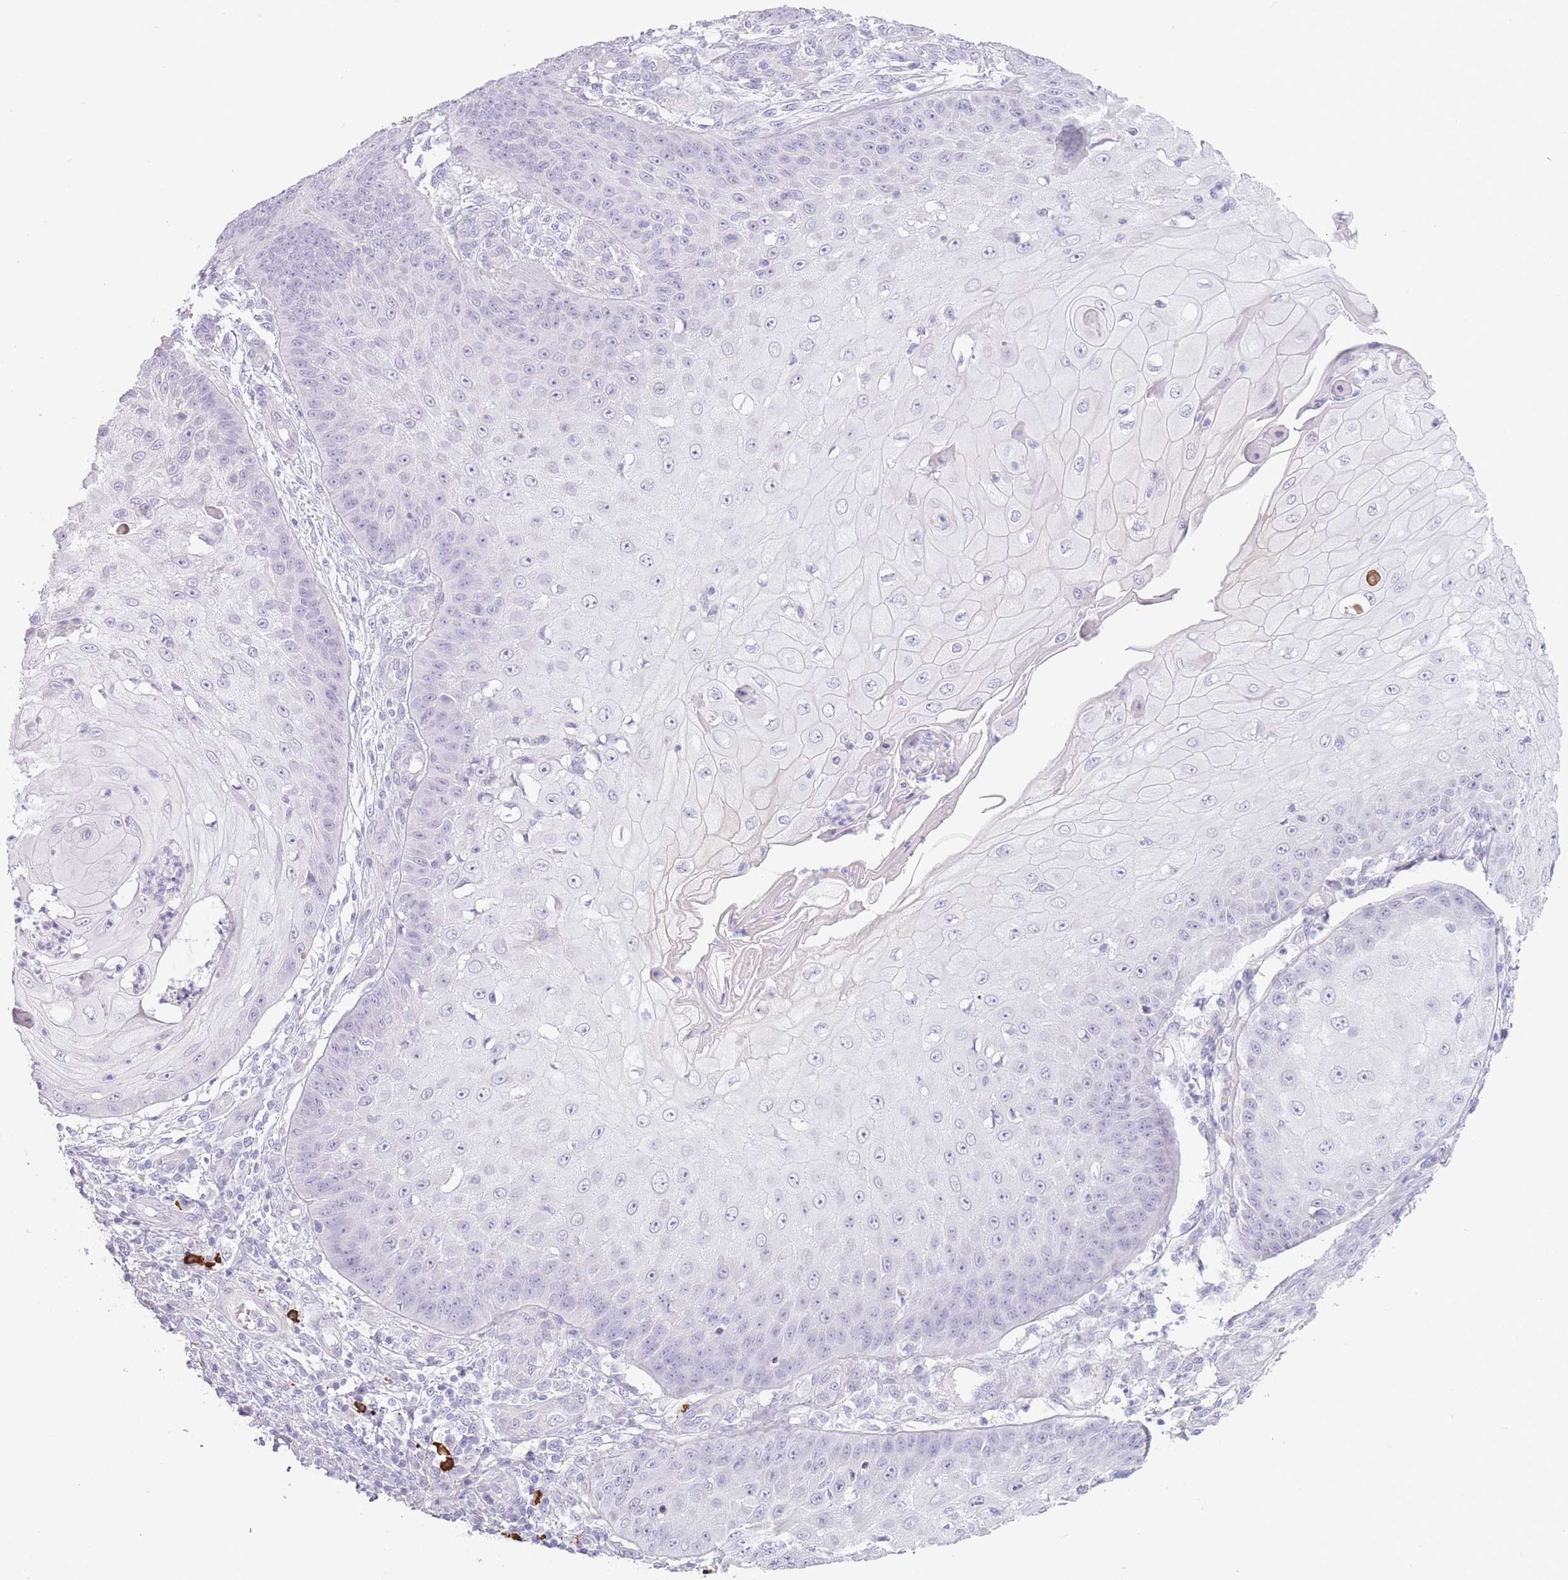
{"staining": {"intensity": "negative", "quantity": "none", "location": "none"}, "tissue": "skin cancer", "cell_type": "Tumor cells", "image_type": "cancer", "snomed": [{"axis": "morphology", "description": "Squamous cell carcinoma, NOS"}, {"axis": "topography", "description": "Skin"}], "caption": "The histopathology image displays no staining of tumor cells in skin squamous cell carcinoma.", "gene": "PLEKHG2", "patient": {"sex": "male", "age": 70}}